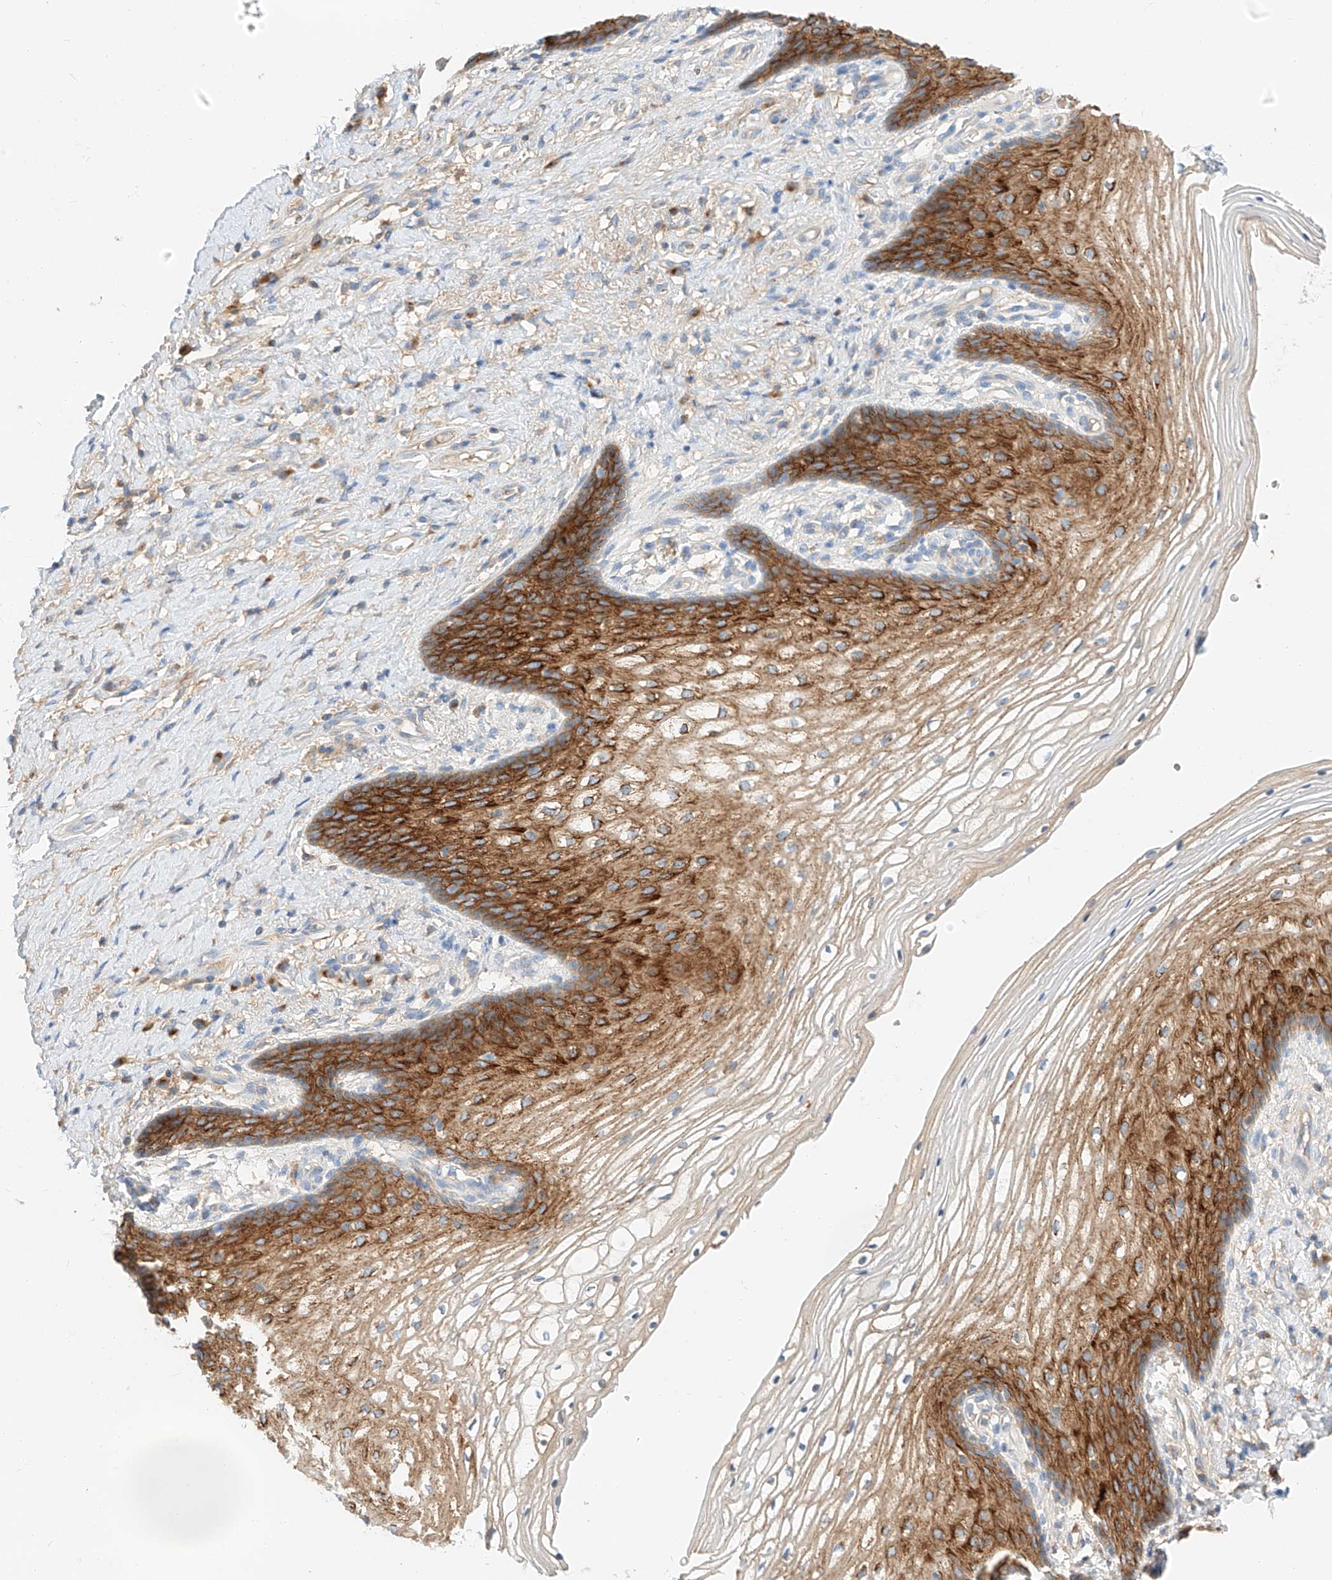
{"staining": {"intensity": "strong", "quantity": ">75%", "location": "cytoplasmic/membranous"}, "tissue": "vagina", "cell_type": "Squamous epithelial cells", "image_type": "normal", "snomed": [{"axis": "morphology", "description": "Normal tissue, NOS"}, {"axis": "topography", "description": "Vagina"}], "caption": "Approximately >75% of squamous epithelial cells in normal vagina show strong cytoplasmic/membranous protein positivity as visualized by brown immunohistochemical staining.", "gene": "MAP7", "patient": {"sex": "female", "age": 60}}